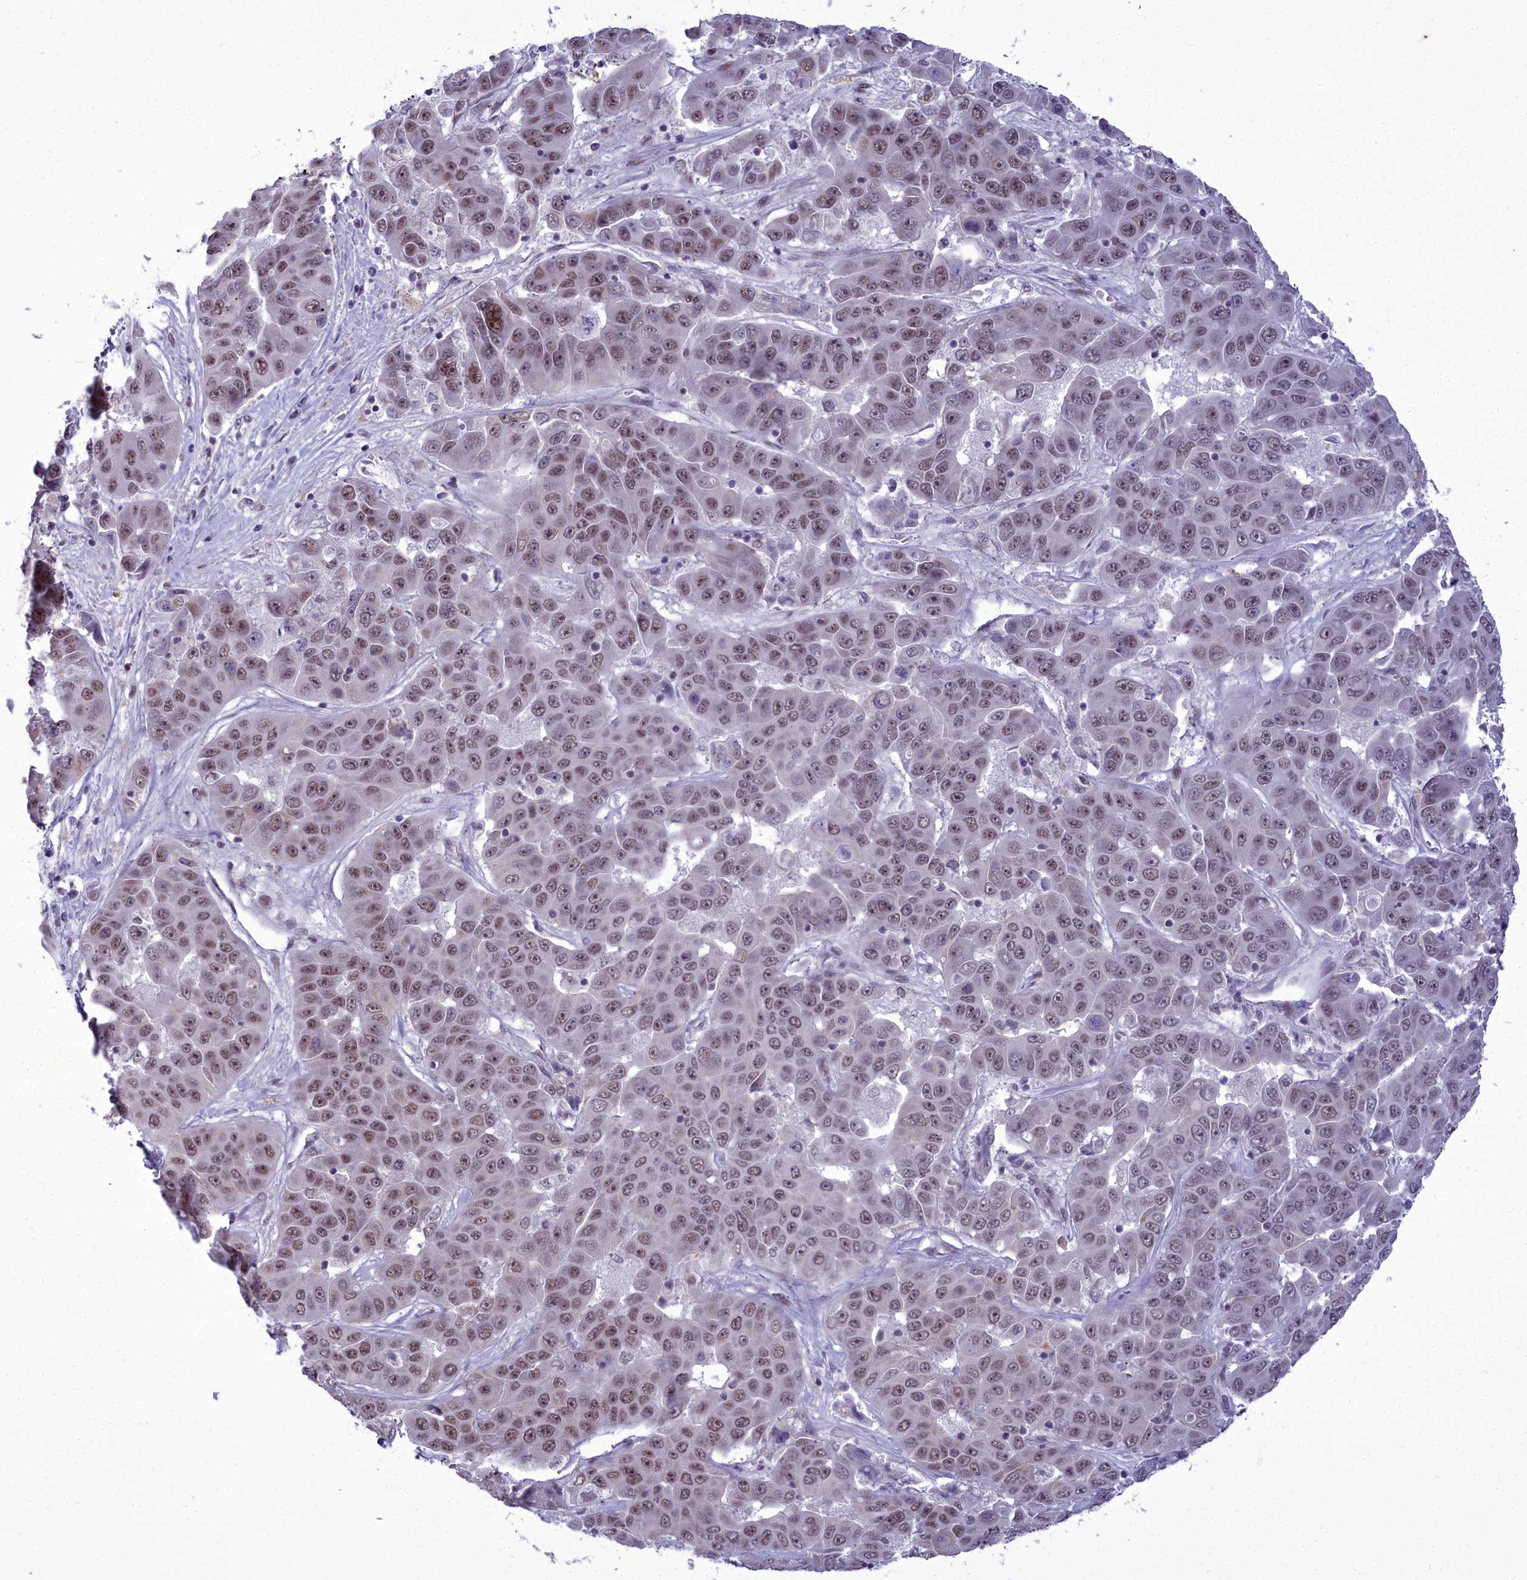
{"staining": {"intensity": "moderate", "quantity": ">75%", "location": "nuclear"}, "tissue": "liver cancer", "cell_type": "Tumor cells", "image_type": "cancer", "snomed": [{"axis": "morphology", "description": "Cholangiocarcinoma"}, {"axis": "topography", "description": "Liver"}], "caption": "Tumor cells demonstrate medium levels of moderate nuclear expression in approximately >75% of cells in human liver cancer (cholangiocarcinoma). Nuclei are stained in blue.", "gene": "CEACAM19", "patient": {"sex": "female", "age": 52}}